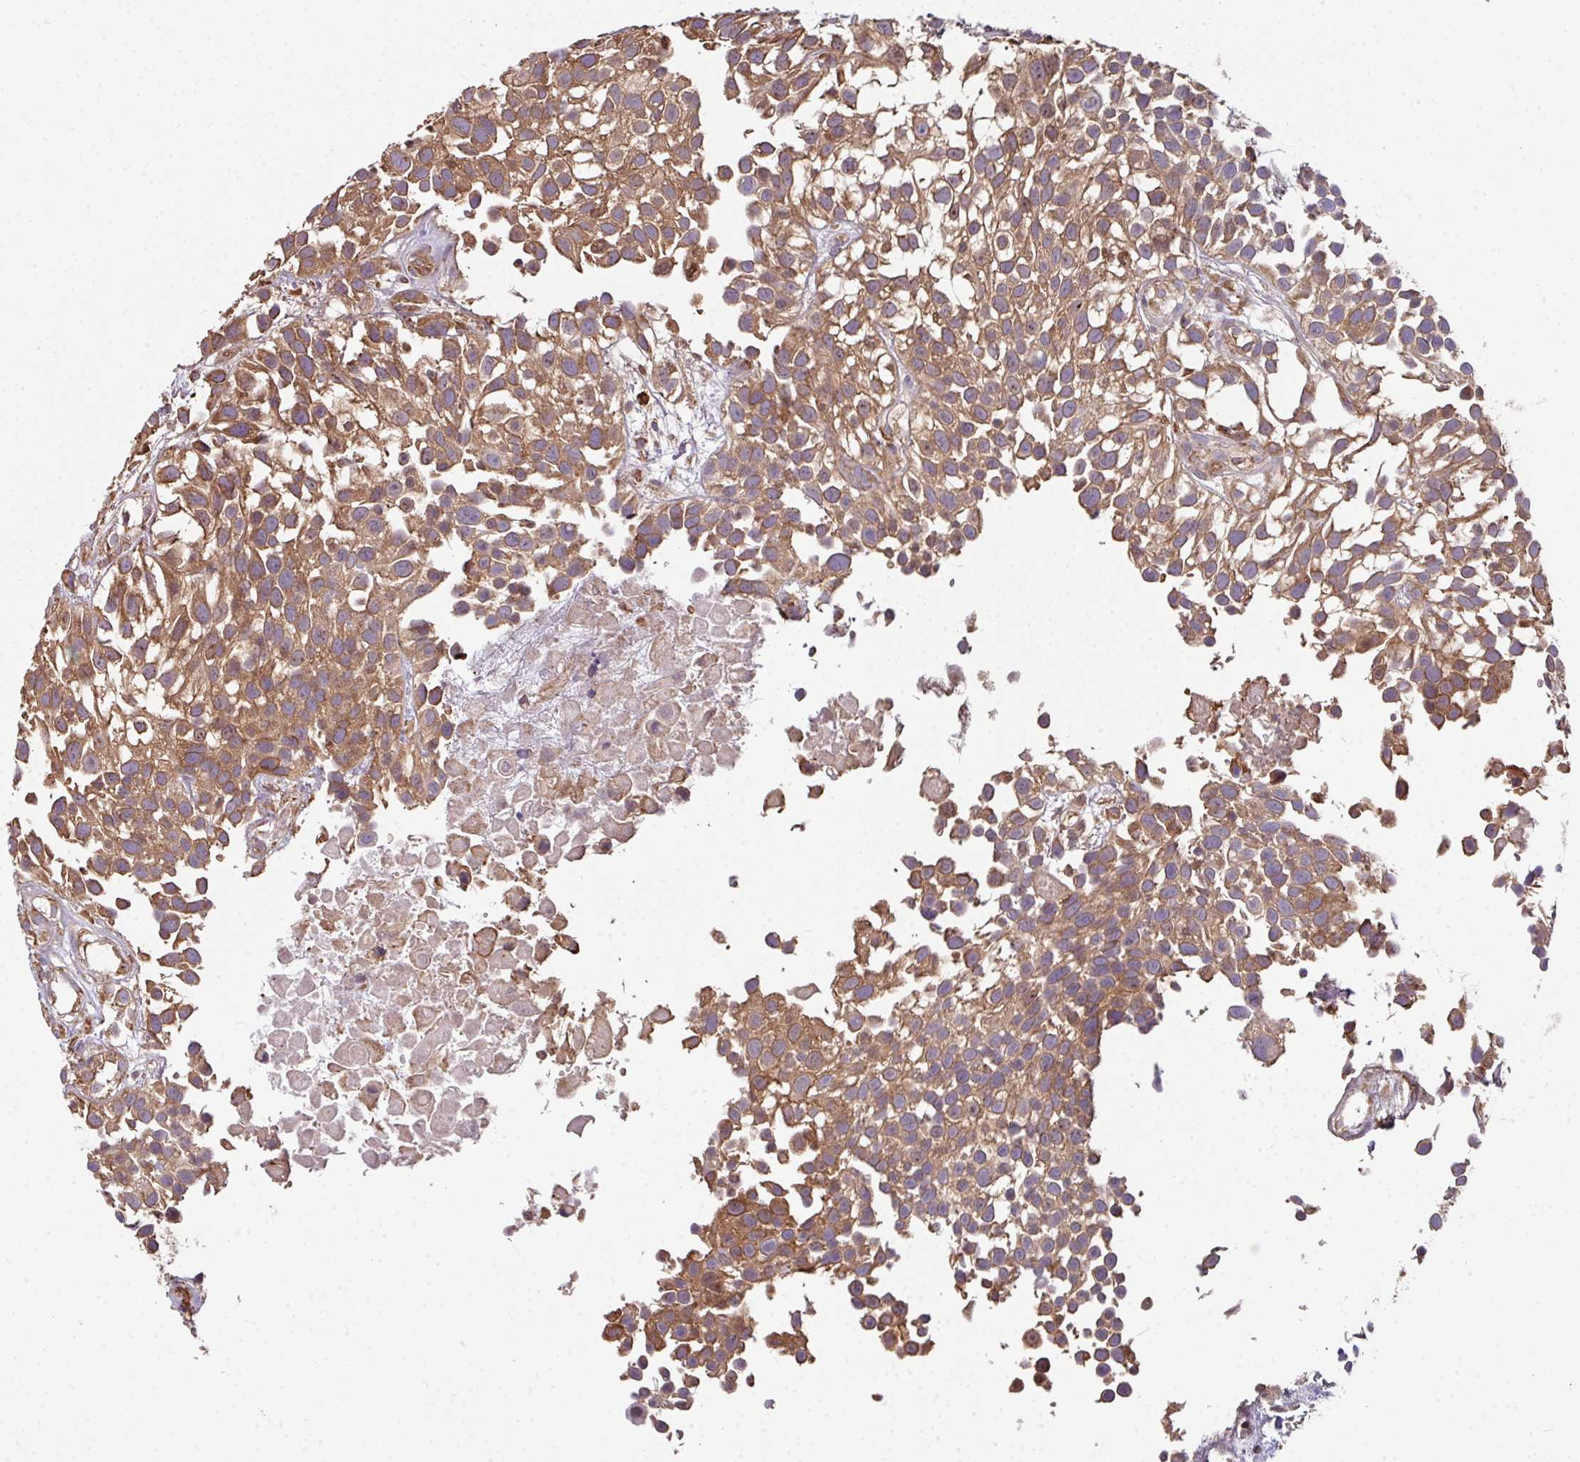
{"staining": {"intensity": "moderate", "quantity": ">75%", "location": "cytoplasmic/membranous"}, "tissue": "urothelial cancer", "cell_type": "Tumor cells", "image_type": "cancer", "snomed": [{"axis": "morphology", "description": "Urothelial carcinoma, High grade"}, {"axis": "topography", "description": "Urinary bladder"}], "caption": "This is an image of immunohistochemistry (IHC) staining of urothelial cancer, which shows moderate expression in the cytoplasmic/membranous of tumor cells.", "gene": "FAT4", "patient": {"sex": "male", "age": 56}}